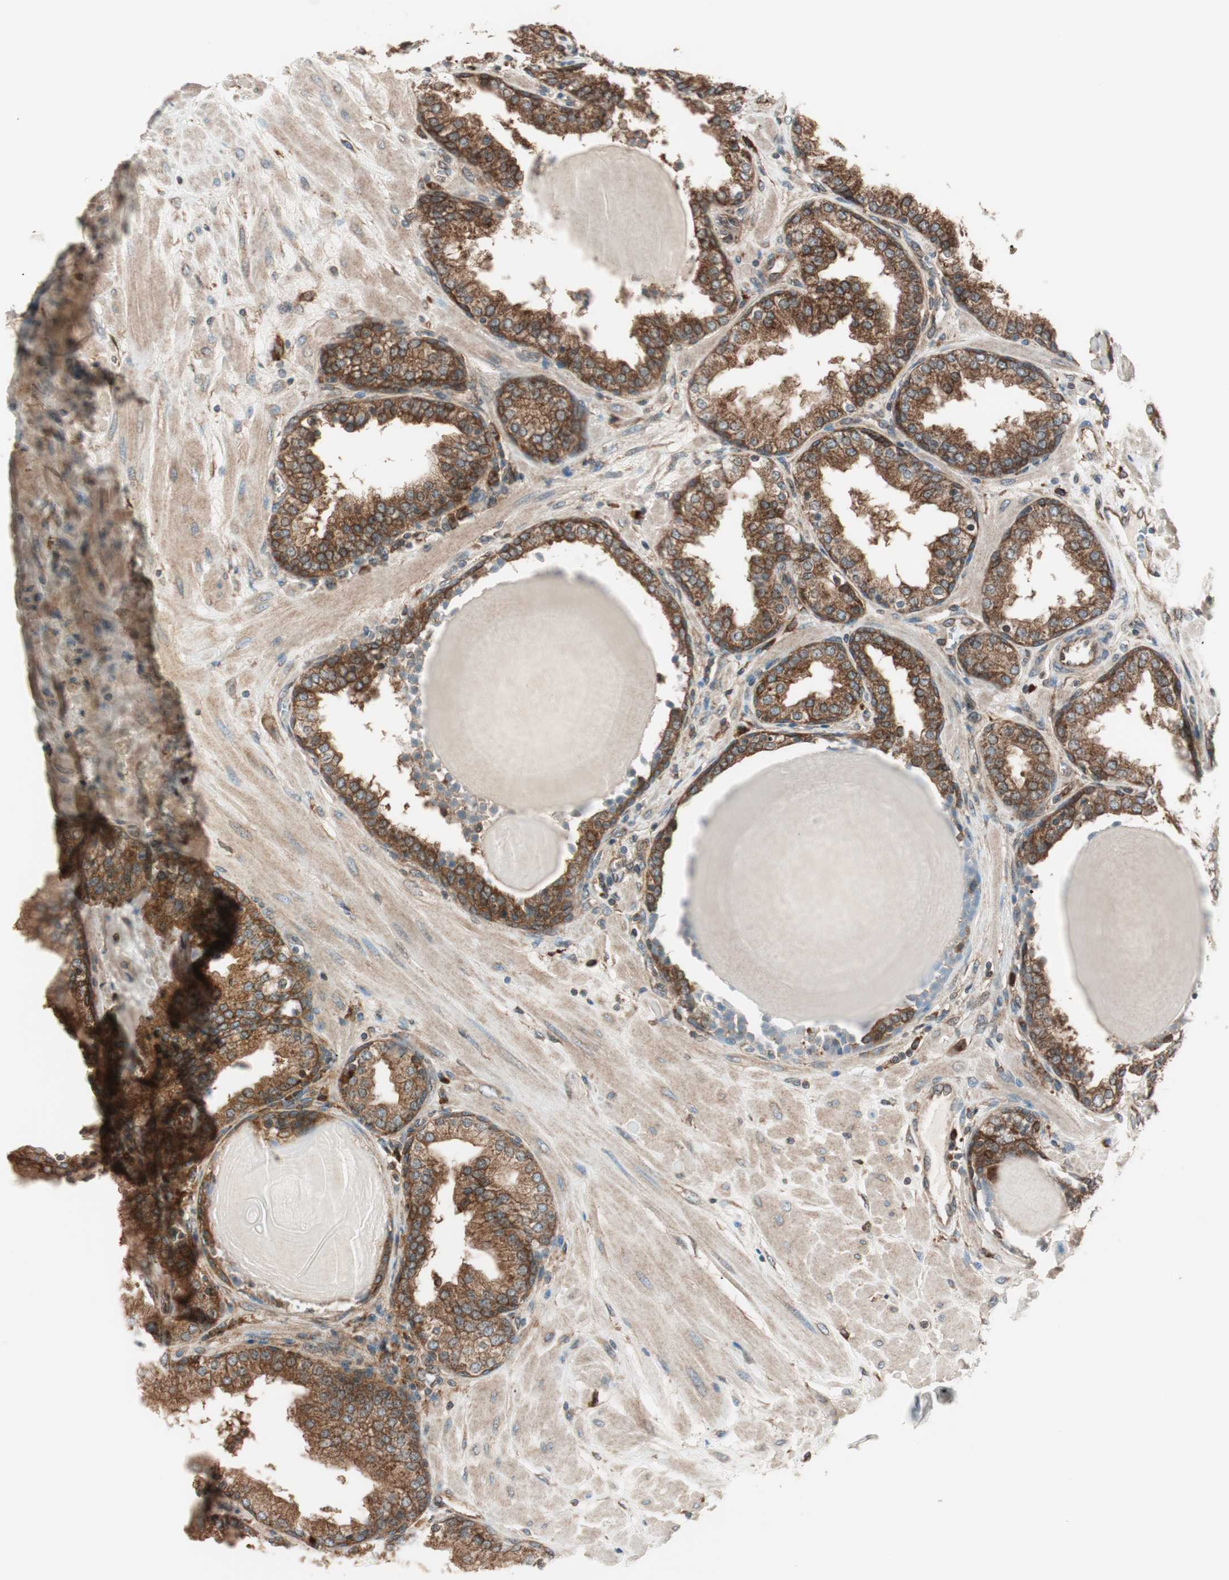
{"staining": {"intensity": "strong", "quantity": ">75%", "location": "cytoplasmic/membranous"}, "tissue": "prostate", "cell_type": "Glandular cells", "image_type": "normal", "snomed": [{"axis": "morphology", "description": "Normal tissue, NOS"}, {"axis": "topography", "description": "Prostate"}], "caption": "Immunohistochemical staining of benign human prostate demonstrates strong cytoplasmic/membranous protein expression in about >75% of glandular cells.", "gene": "RAB5A", "patient": {"sex": "male", "age": 51}}